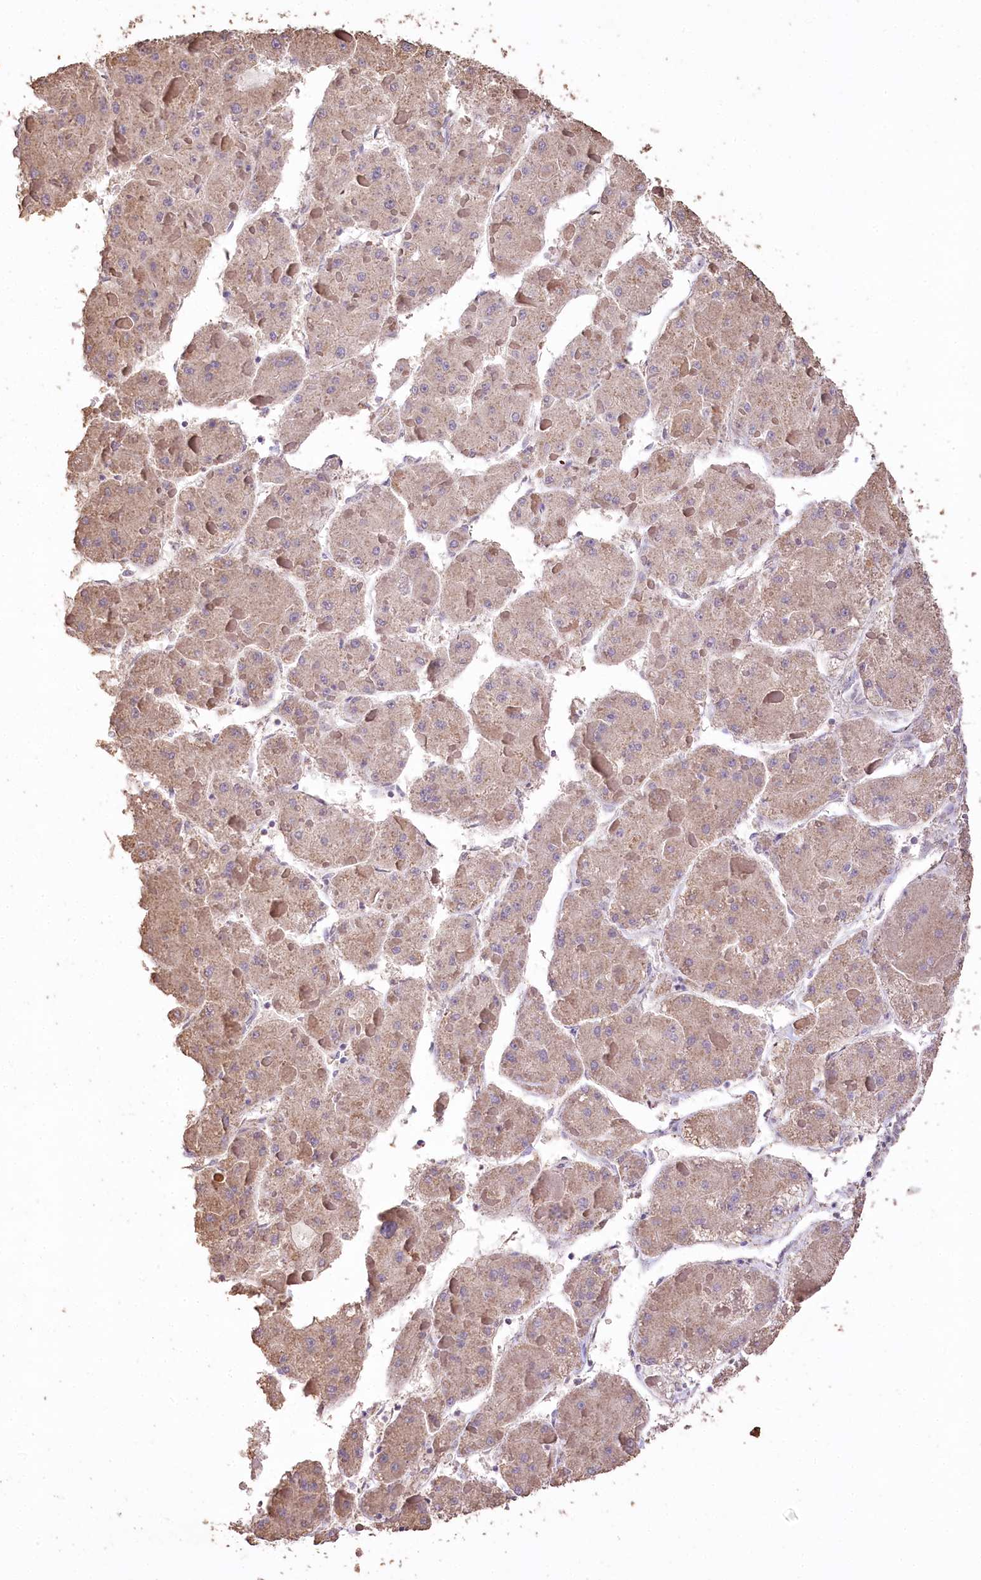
{"staining": {"intensity": "weak", "quantity": ">75%", "location": "cytoplasmic/membranous"}, "tissue": "liver cancer", "cell_type": "Tumor cells", "image_type": "cancer", "snomed": [{"axis": "morphology", "description": "Carcinoma, Hepatocellular, NOS"}, {"axis": "topography", "description": "Liver"}], "caption": "Liver cancer stained with a brown dye reveals weak cytoplasmic/membranous positive positivity in about >75% of tumor cells.", "gene": "IREB2", "patient": {"sex": "female", "age": 73}}